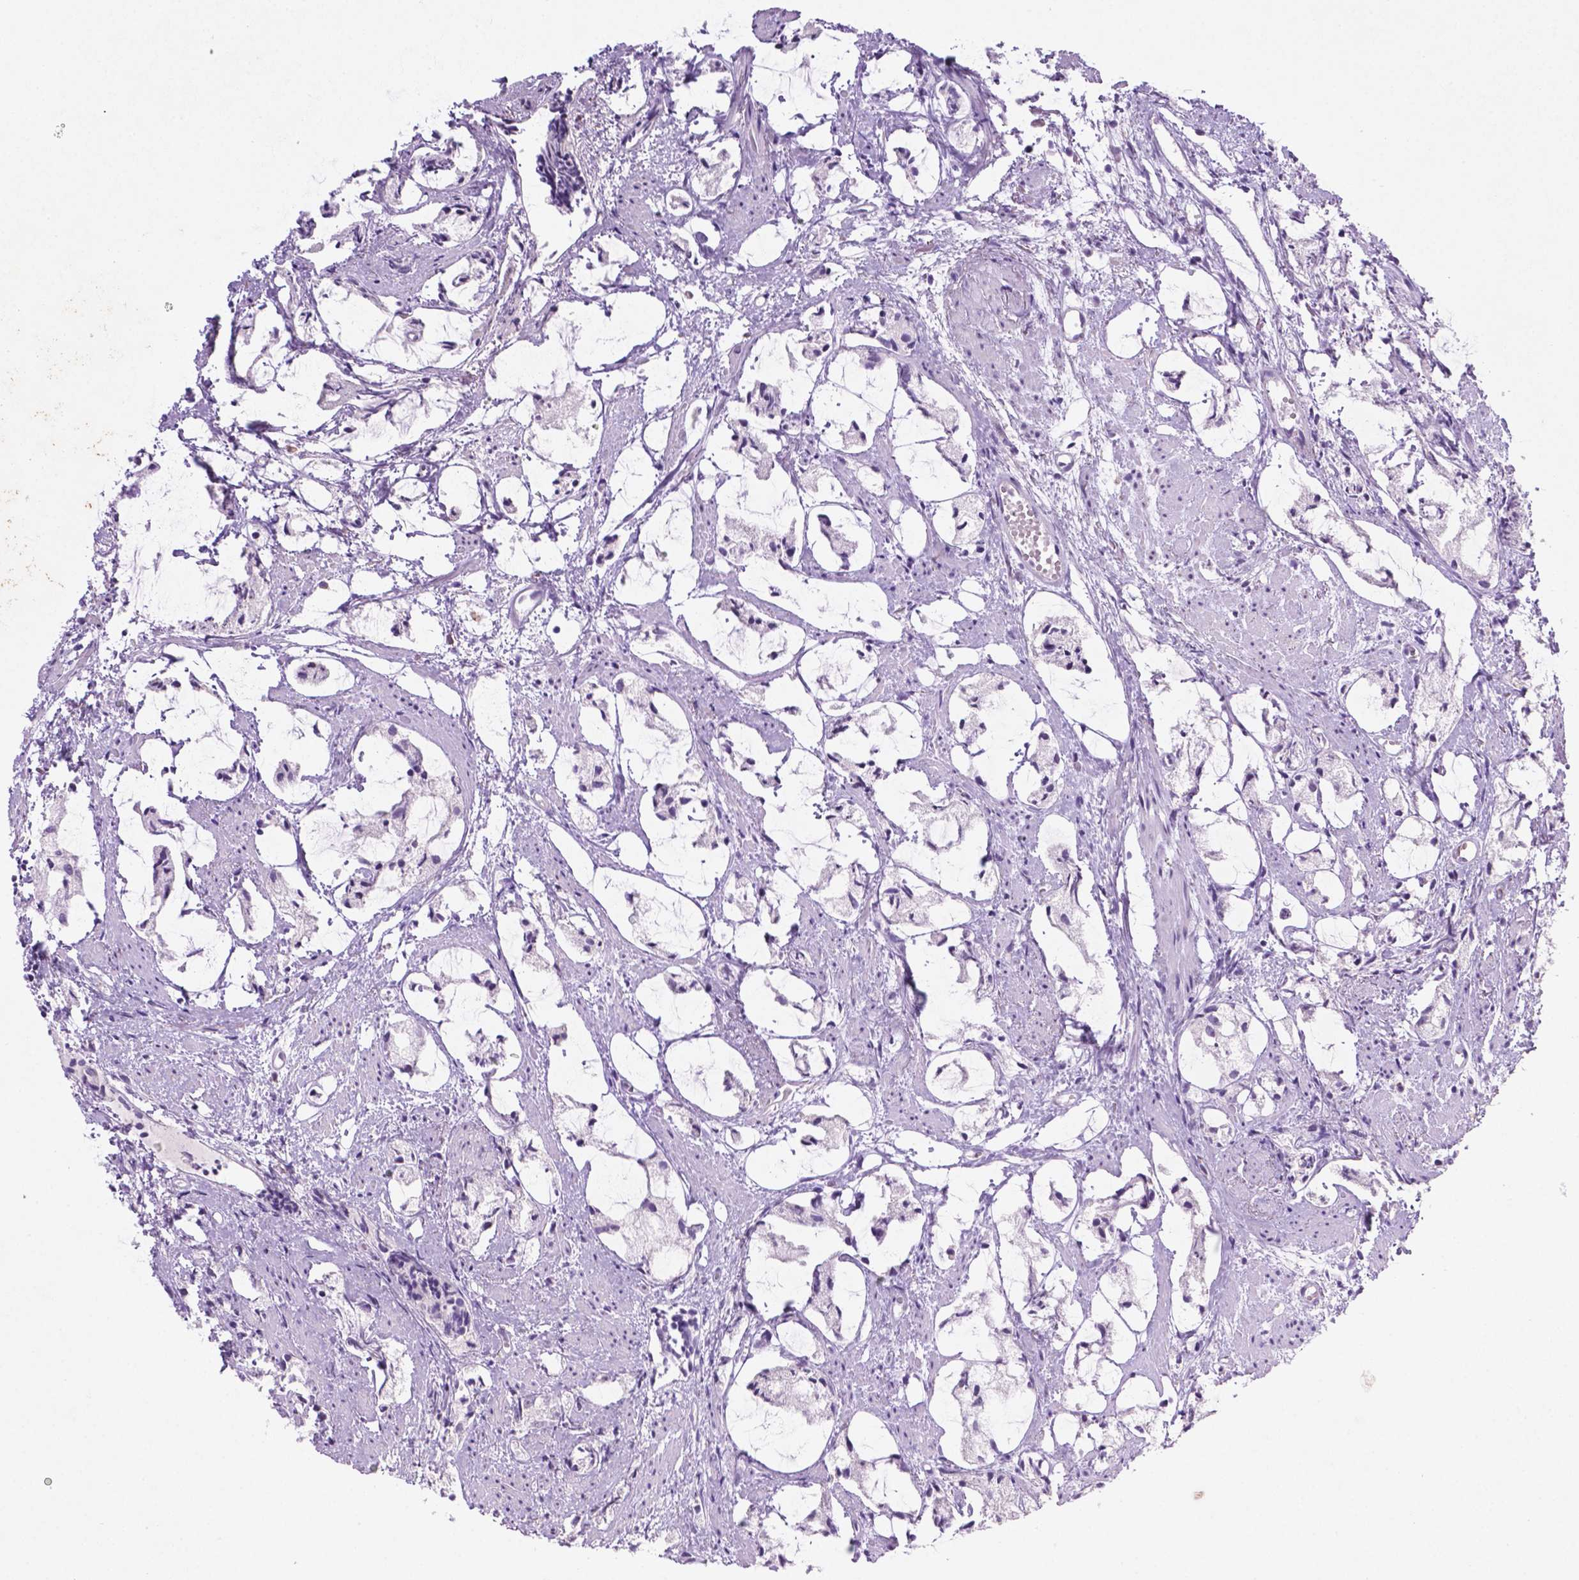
{"staining": {"intensity": "negative", "quantity": "none", "location": "none"}, "tissue": "prostate cancer", "cell_type": "Tumor cells", "image_type": "cancer", "snomed": [{"axis": "morphology", "description": "Adenocarcinoma, High grade"}, {"axis": "topography", "description": "Prostate"}], "caption": "The IHC photomicrograph has no significant positivity in tumor cells of prostate high-grade adenocarcinoma tissue. (DAB (3,3'-diaminobenzidine) immunohistochemistry with hematoxylin counter stain).", "gene": "C18orf21", "patient": {"sex": "male", "age": 85}}